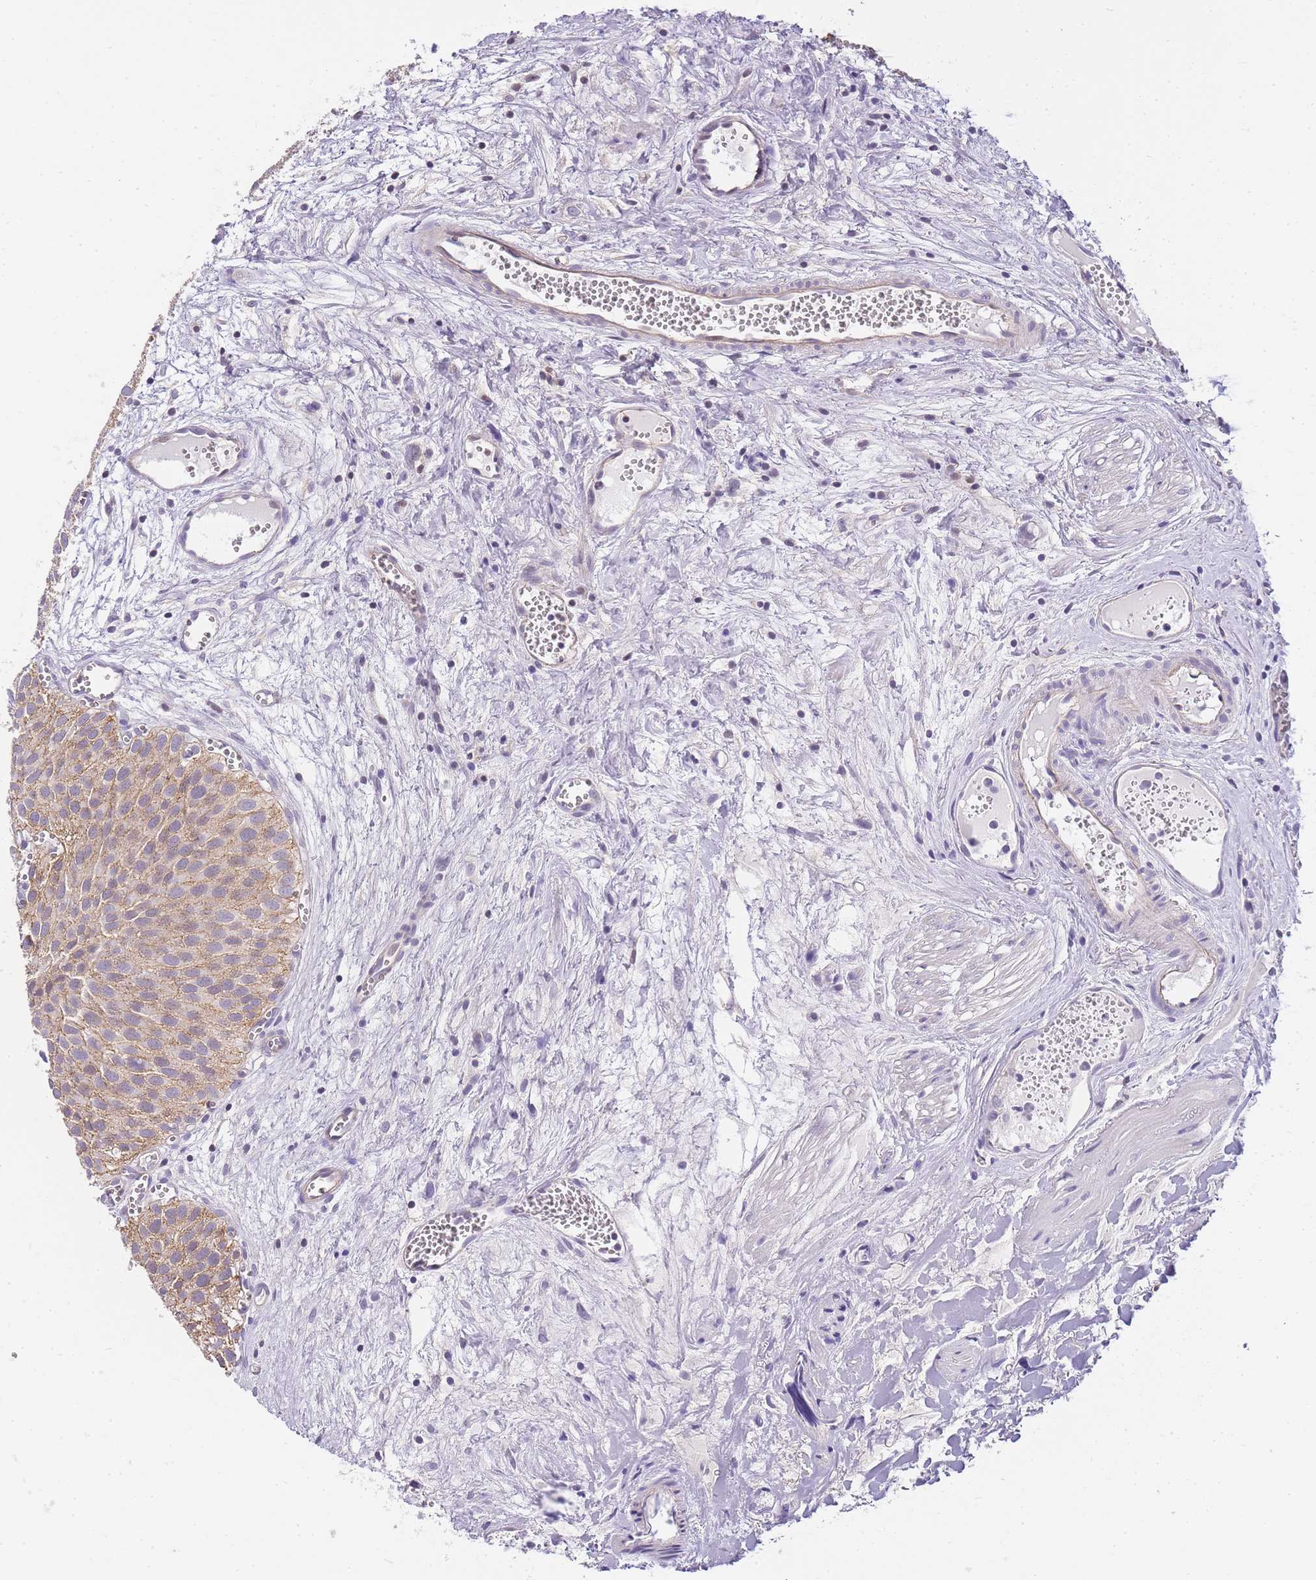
{"staining": {"intensity": "weak", "quantity": "25%-75%", "location": "cytoplasmic/membranous"}, "tissue": "urothelial cancer", "cell_type": "Tumor cells", "image_type": "cancer", "snomed": [{"axis": "morphology", "description": "Urothelial carcinoma, Low grade"}, {"axis": "topography", "description": "Urinary bladder"}], "caption": "This is a histology image of immunohistochemistry staining of urothelial cancer, which shows weak staining in the cytoplasmic/membranous of tumor cells.", "gene": "CLBA1", "patient": {"sex": "male", "age": 88}}